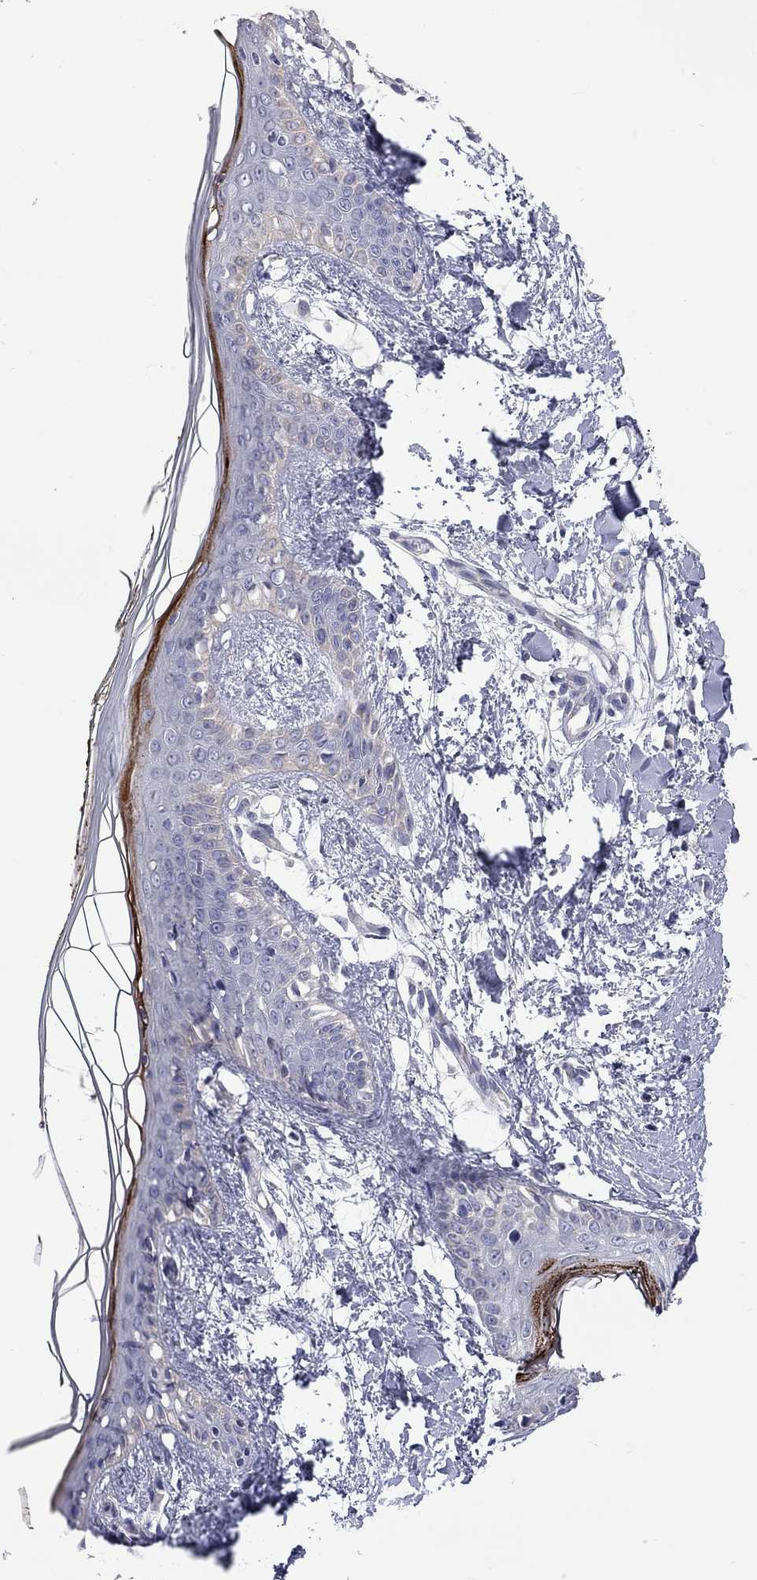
{"staining": {"intensity": "negative", "quantity": "none", "location": "none"}, "tissue": "skin", "cell_type": "Fibroblasts", "image_type": "normal", "snomed": [{"axis": "morphology", "description": "Normal tissue, NOS"}, {"axis": "topography", "description": "Skin"}], "caption": "Immunohistochemistry histopathology image of normal skin: skin stained with DAB displays no significant protein positivity in fibroblasts. (DAB (3,3'-diaminobenzidine) IHC visualized using brightfield microscopy, high magnification).", "gene": "OPRK1", "patient": {"sex": "female", "age": 34}}